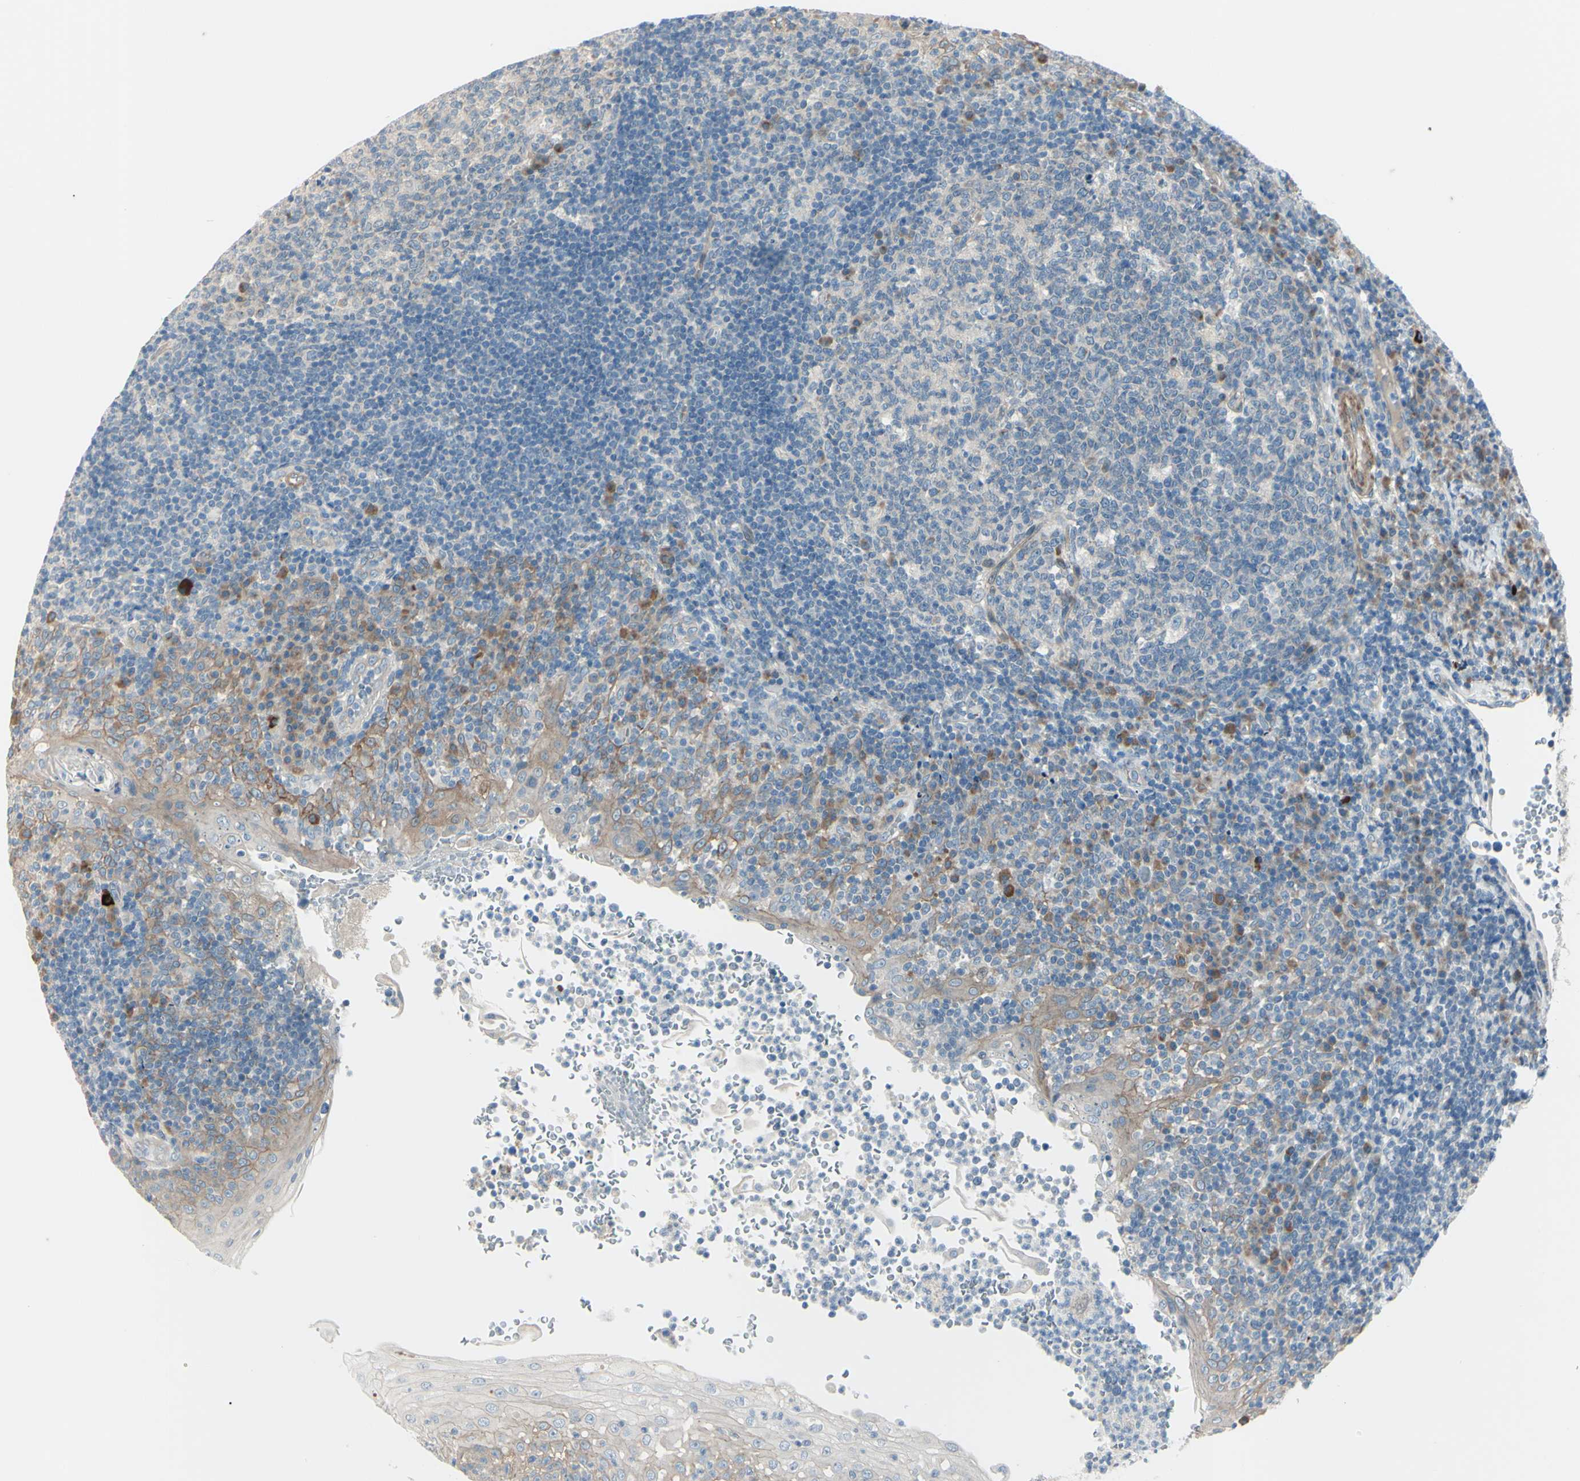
{"staining": {"intensity": "weak", "quantity": "<25%", "location": "cytoplasmic/membranous"}, "tissue": "tonsil", "cell_type": "Germinal center cells", "image_type": "normal", "snomed": [{"axis": "morphology", "description": "Normal tissue, NOS"}, {"axis": "topography", "description": "Tonsil"}], "caption": "IHC micrograph of unremarkable tonsil: human tonsil stained with DAB (3,3'-diaminobenzidine) reveals no significant protein expression in germinal center cells.", "gene": "LRRK1", "patient": {"sex": "female", "age": 40}}